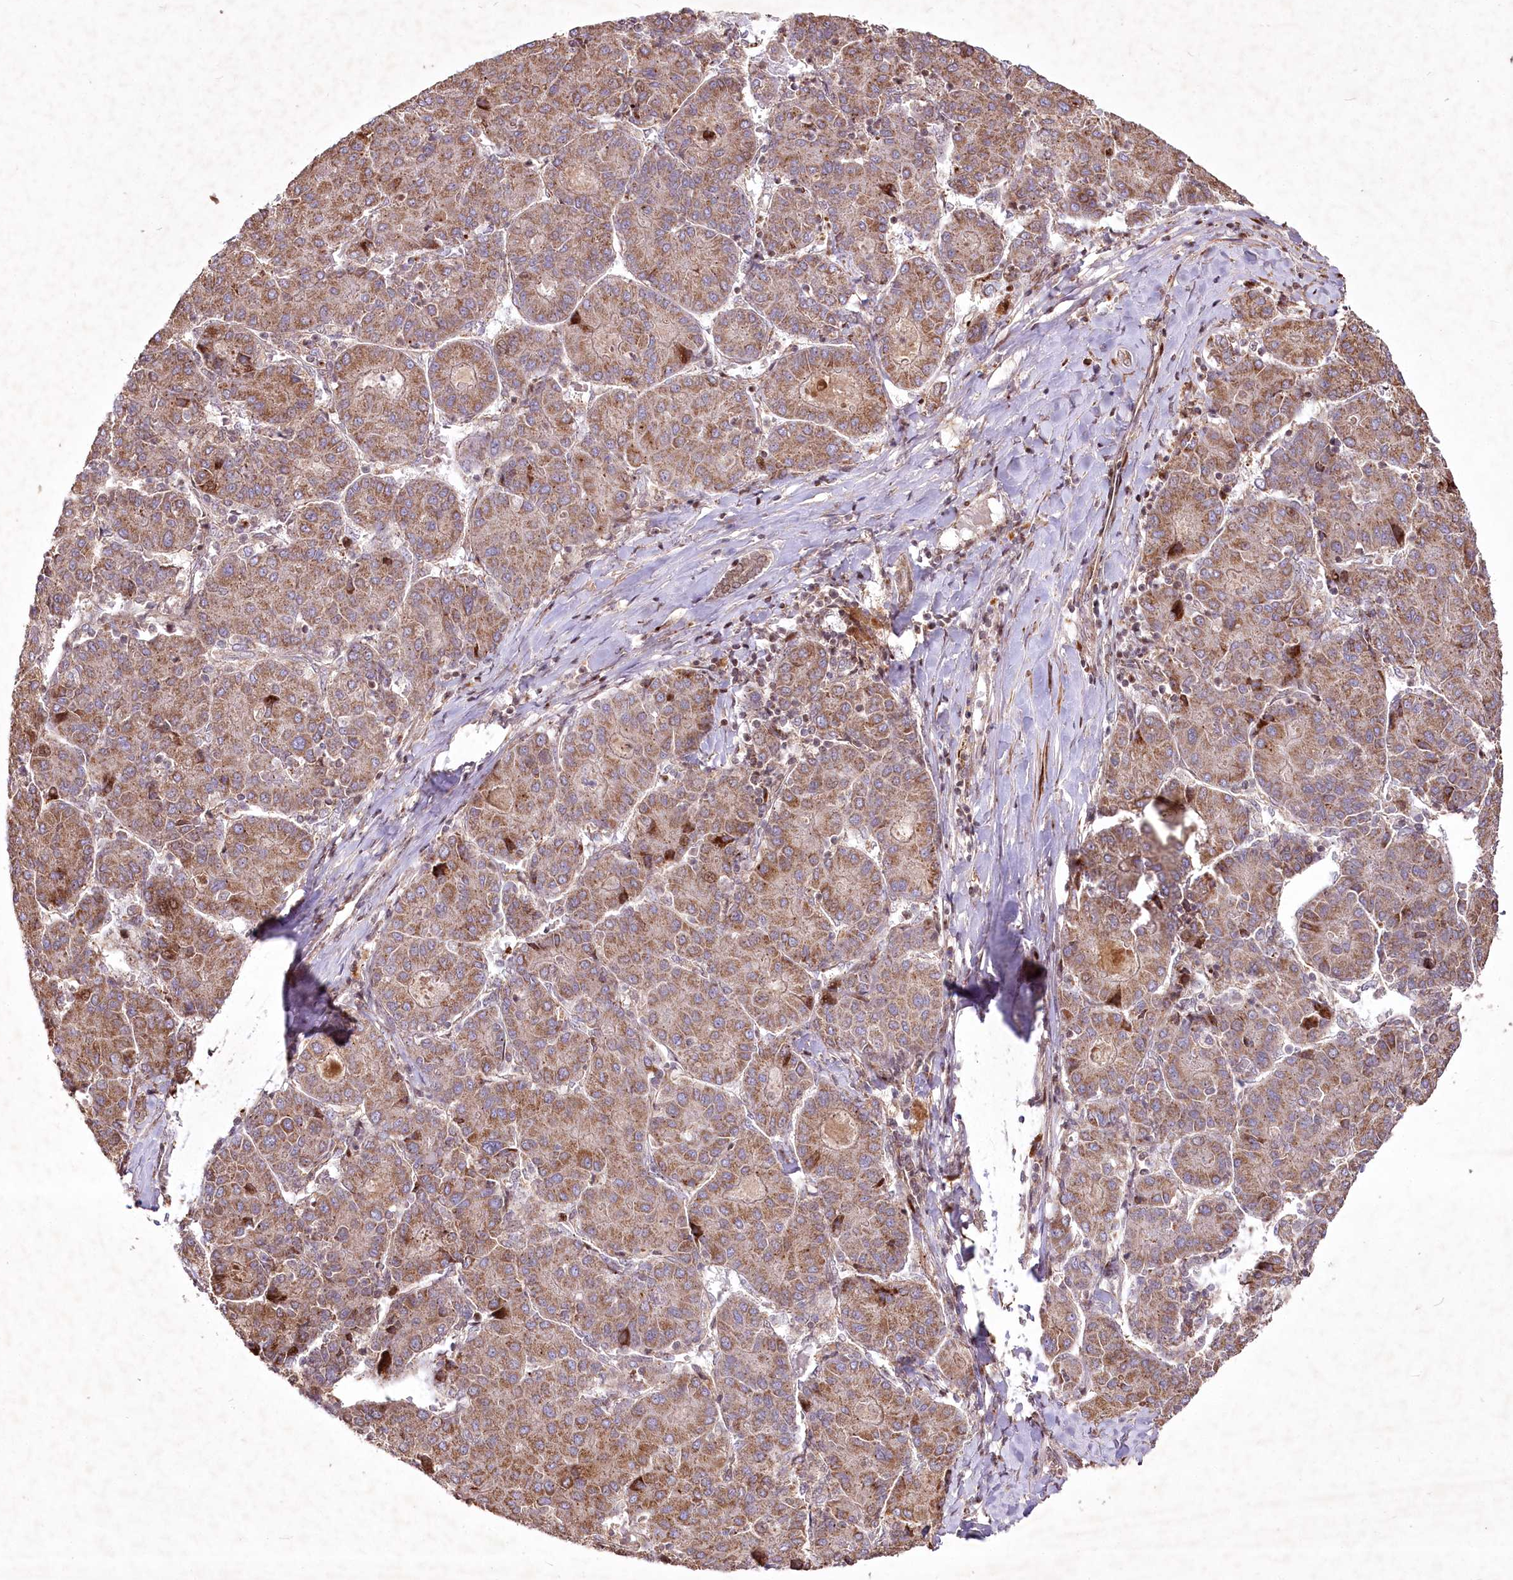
{"staining": {"intensity": "moderate", "quantity": ">75%", "location": "cytoplasmic/membranous"}, "tissue": "liver cancer", "cell_type": "Tumor cells", "image_type": "cancer", "snomed": [{"axis": "morphology", "description": "Carcinoma, Hepatocellular, NOS"}, {"axis": "topography", "description": "Liver"}], "caption": "DAB (3,3'-diaminobenzidine) immunohistochemical staining of human liver cancer (hepatocellular carcinoma) shows moderate cytoplasmic/membranous protein positivity in about >75% of tumor cells.", "gene": "PSTK", "patient": {"sex": "male", "age": 65}}